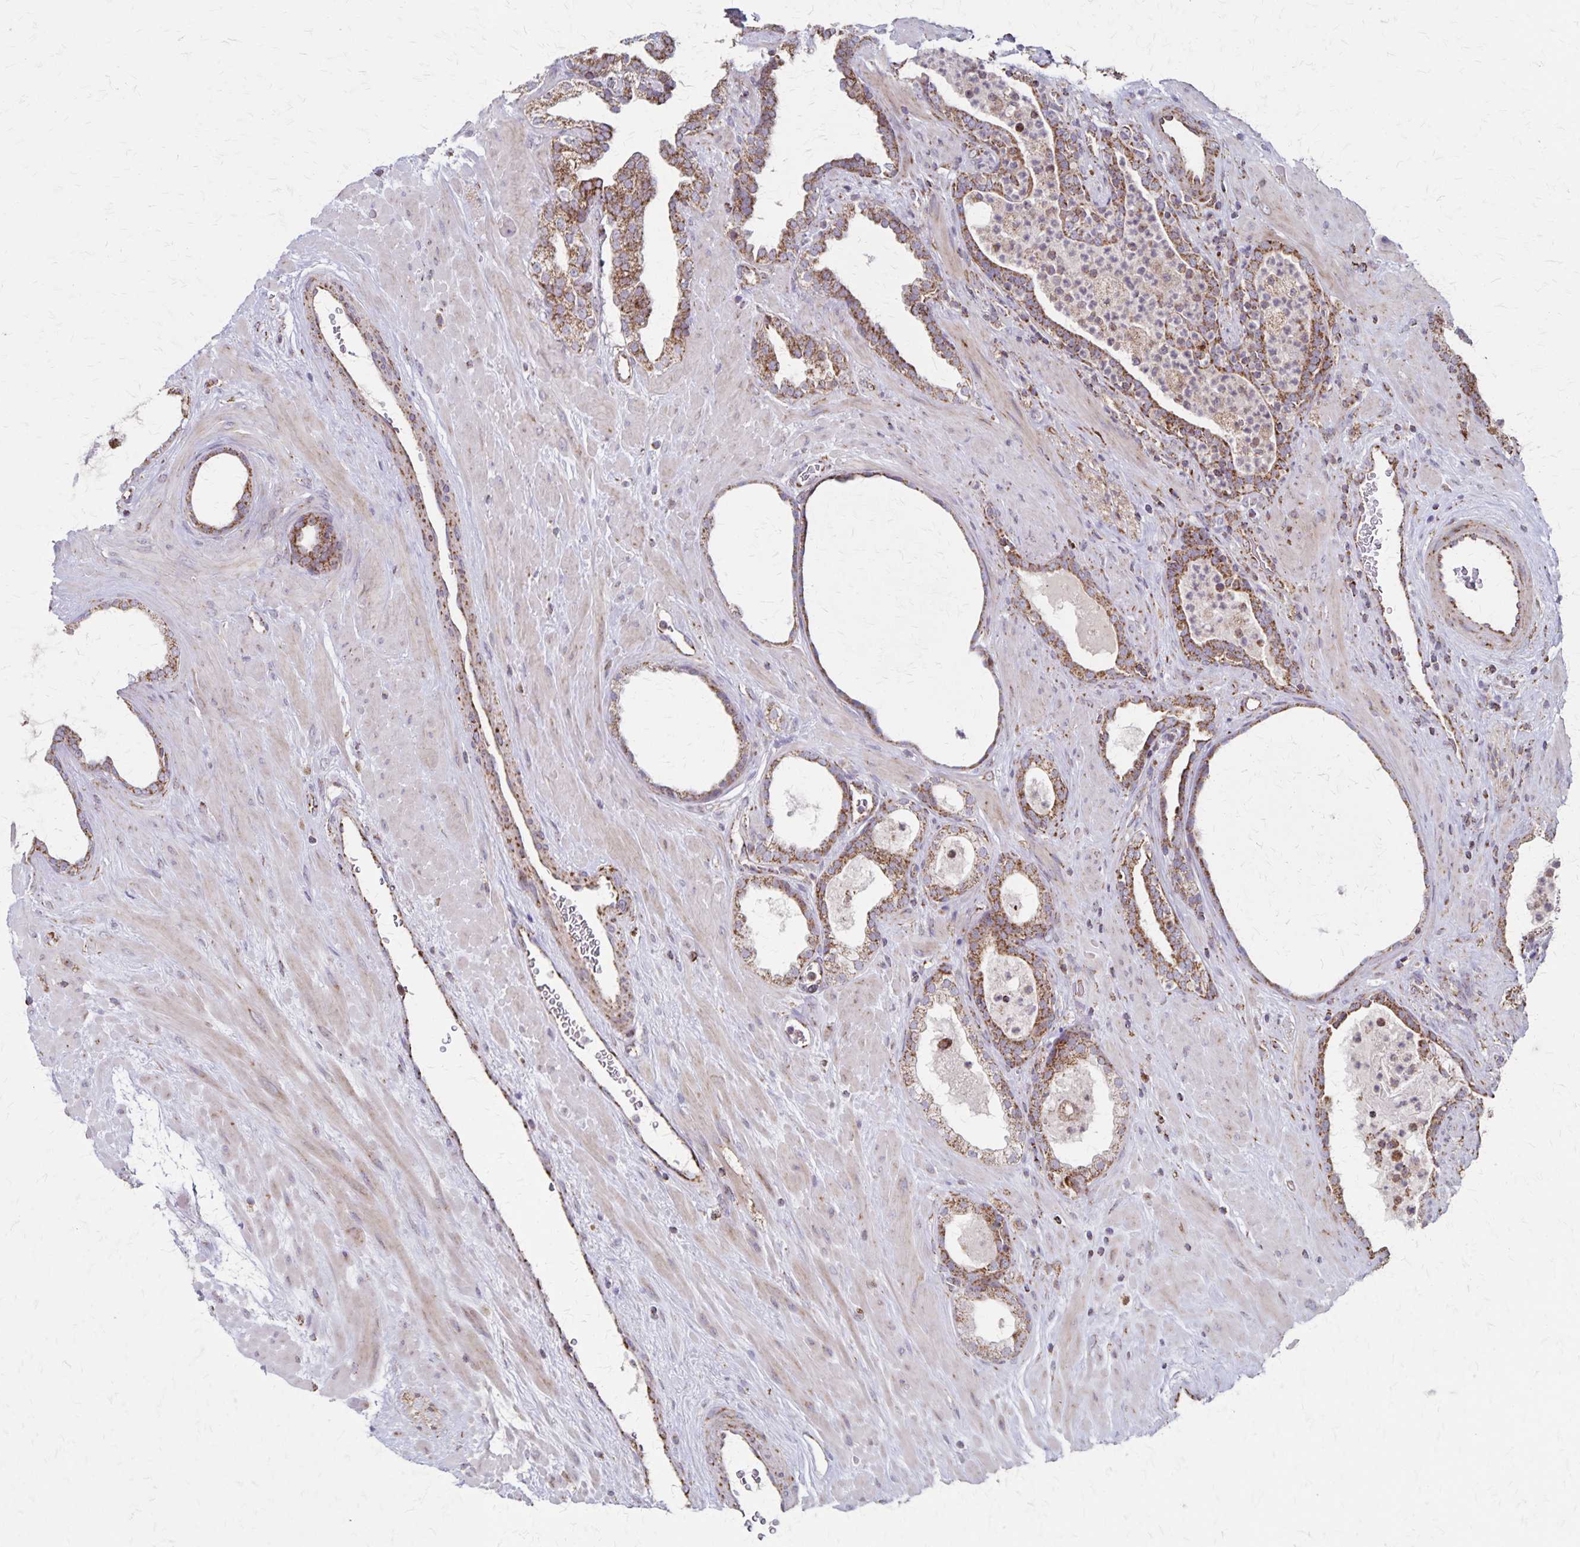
{"staining": {"intensity": "moderate", "quantity": ">75%", "location": "cytoplasmic/membranous"}, "tissue": "prostate cancer", "cell_type": "Tumor cells", "image_type": "cancer", "snomed": [{"axis": "morphology", "description": "Adenocarcinoma, Low grade"}, {"axis": "topography", "description": "Prostate"}], "caption": "Prostate cancer (low-grade adenocarcinoma) was stained to show a protein in brown. There is medium levels of moderate cytoplasmic/membranous expression in approximately >75% of tumor cells. The staining was performed using DAB to visualize the protein expression in brown, while the nuclei were stained in blue with hematoxylin (Magnification: 20x).", "gene": "NFS1", "patient": {"sex": "male", "age": 62}}